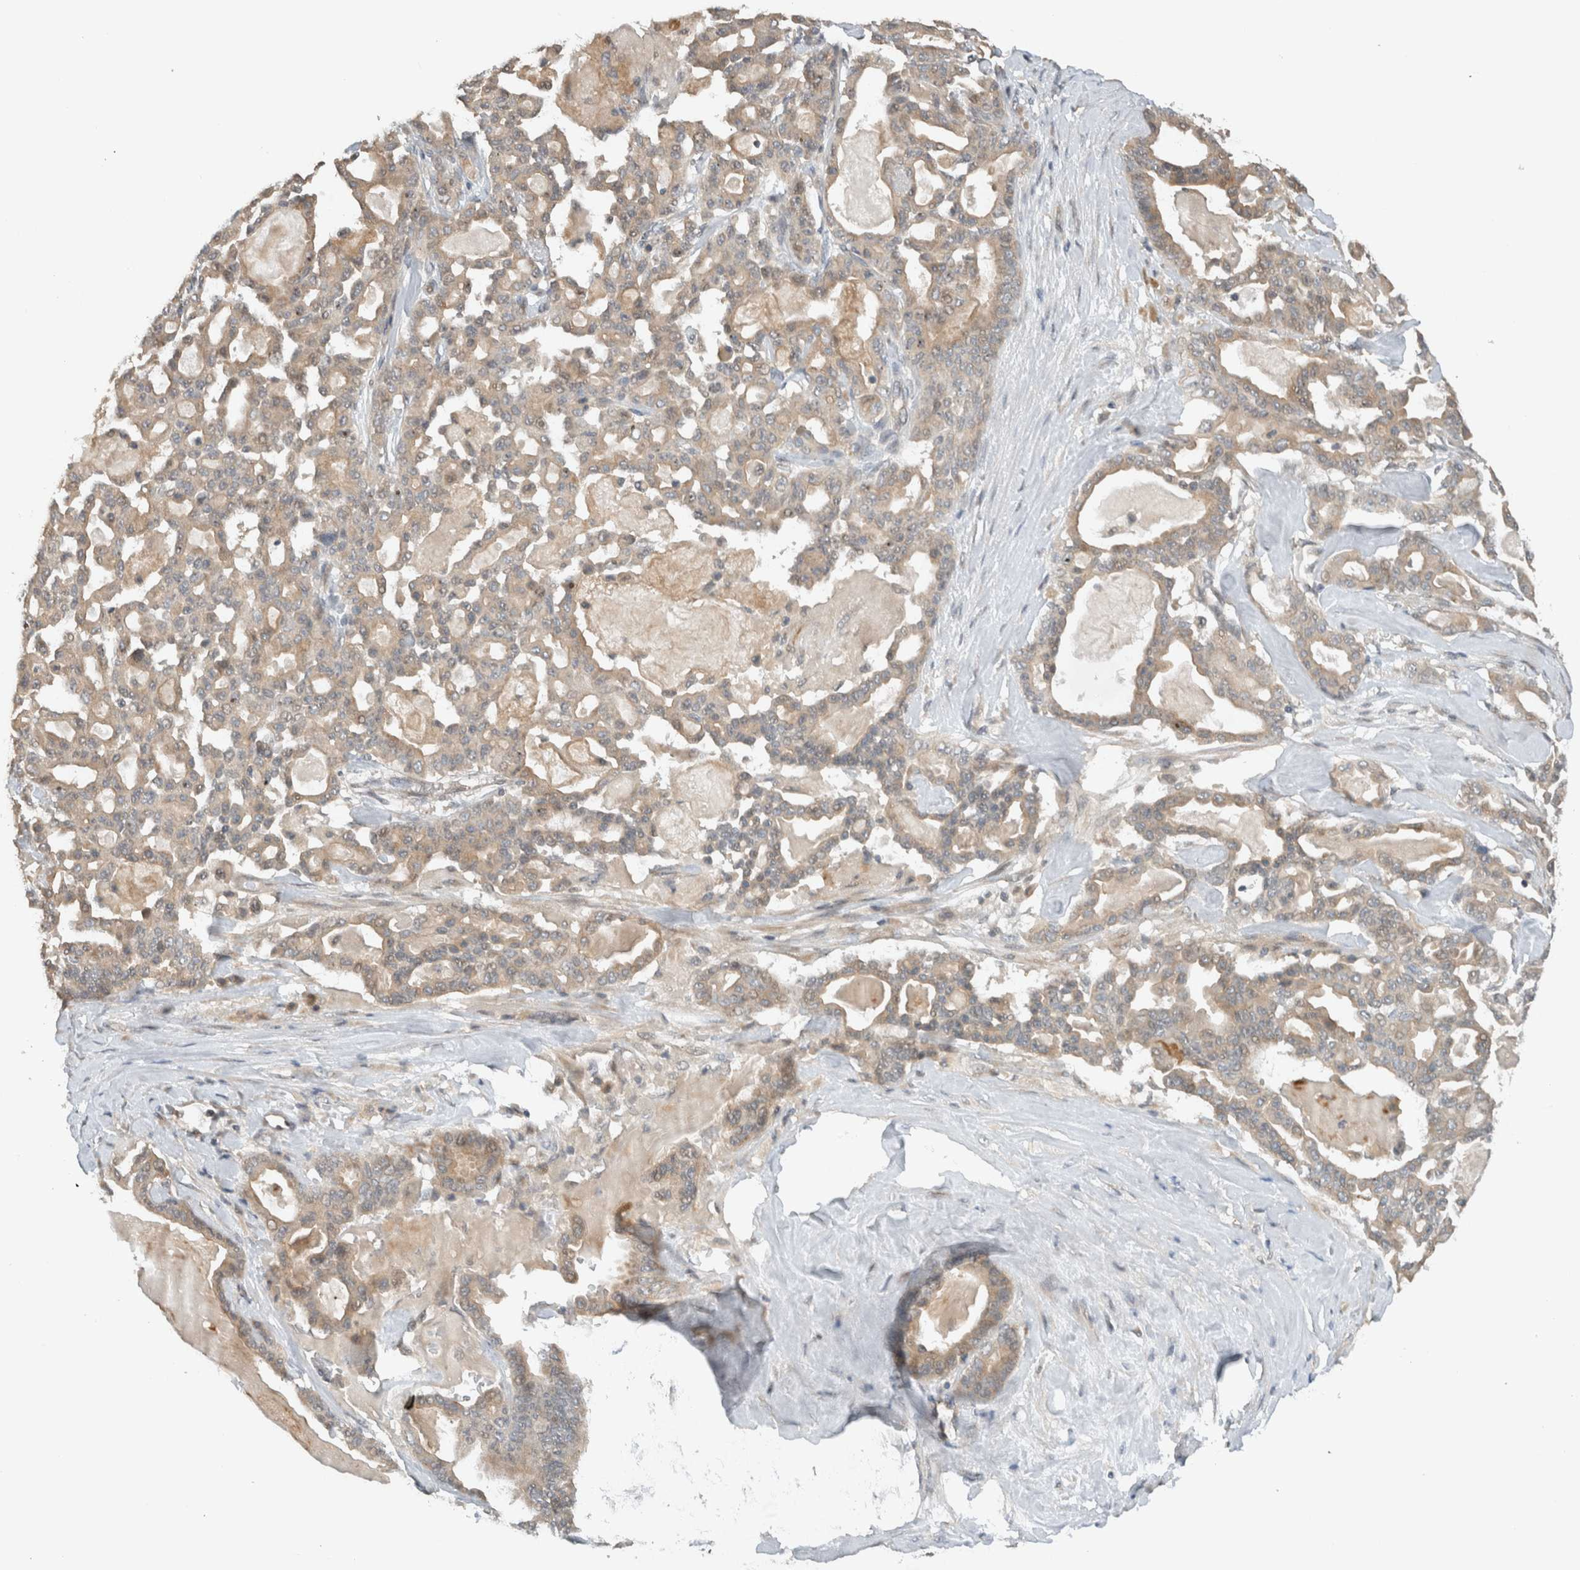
{"staining": {"intensity": "weak", "quantity": ">75%", "location": "cytoplasmic/membranous"}, "tissue": "pancreatic cancer", "cell_type": "Tumor cells", "image_type": "cancer", "snomed": [{"axis": "morphology", "description": "Adenocarcinoma, NOS"}, {"axis": "topography", "description": "Pancreas"}], "caption": "Immunohistochemical staining of pancreatic adenocarcinoma displays low levels of weak cytoplasmic/membranous protein expression in about >75% of tumor cells. The protein is shown in brown color, while the nuclei are stained blue.", "gene": "ERCC6L2", "patient": {"sex": "male", "age": 63}}